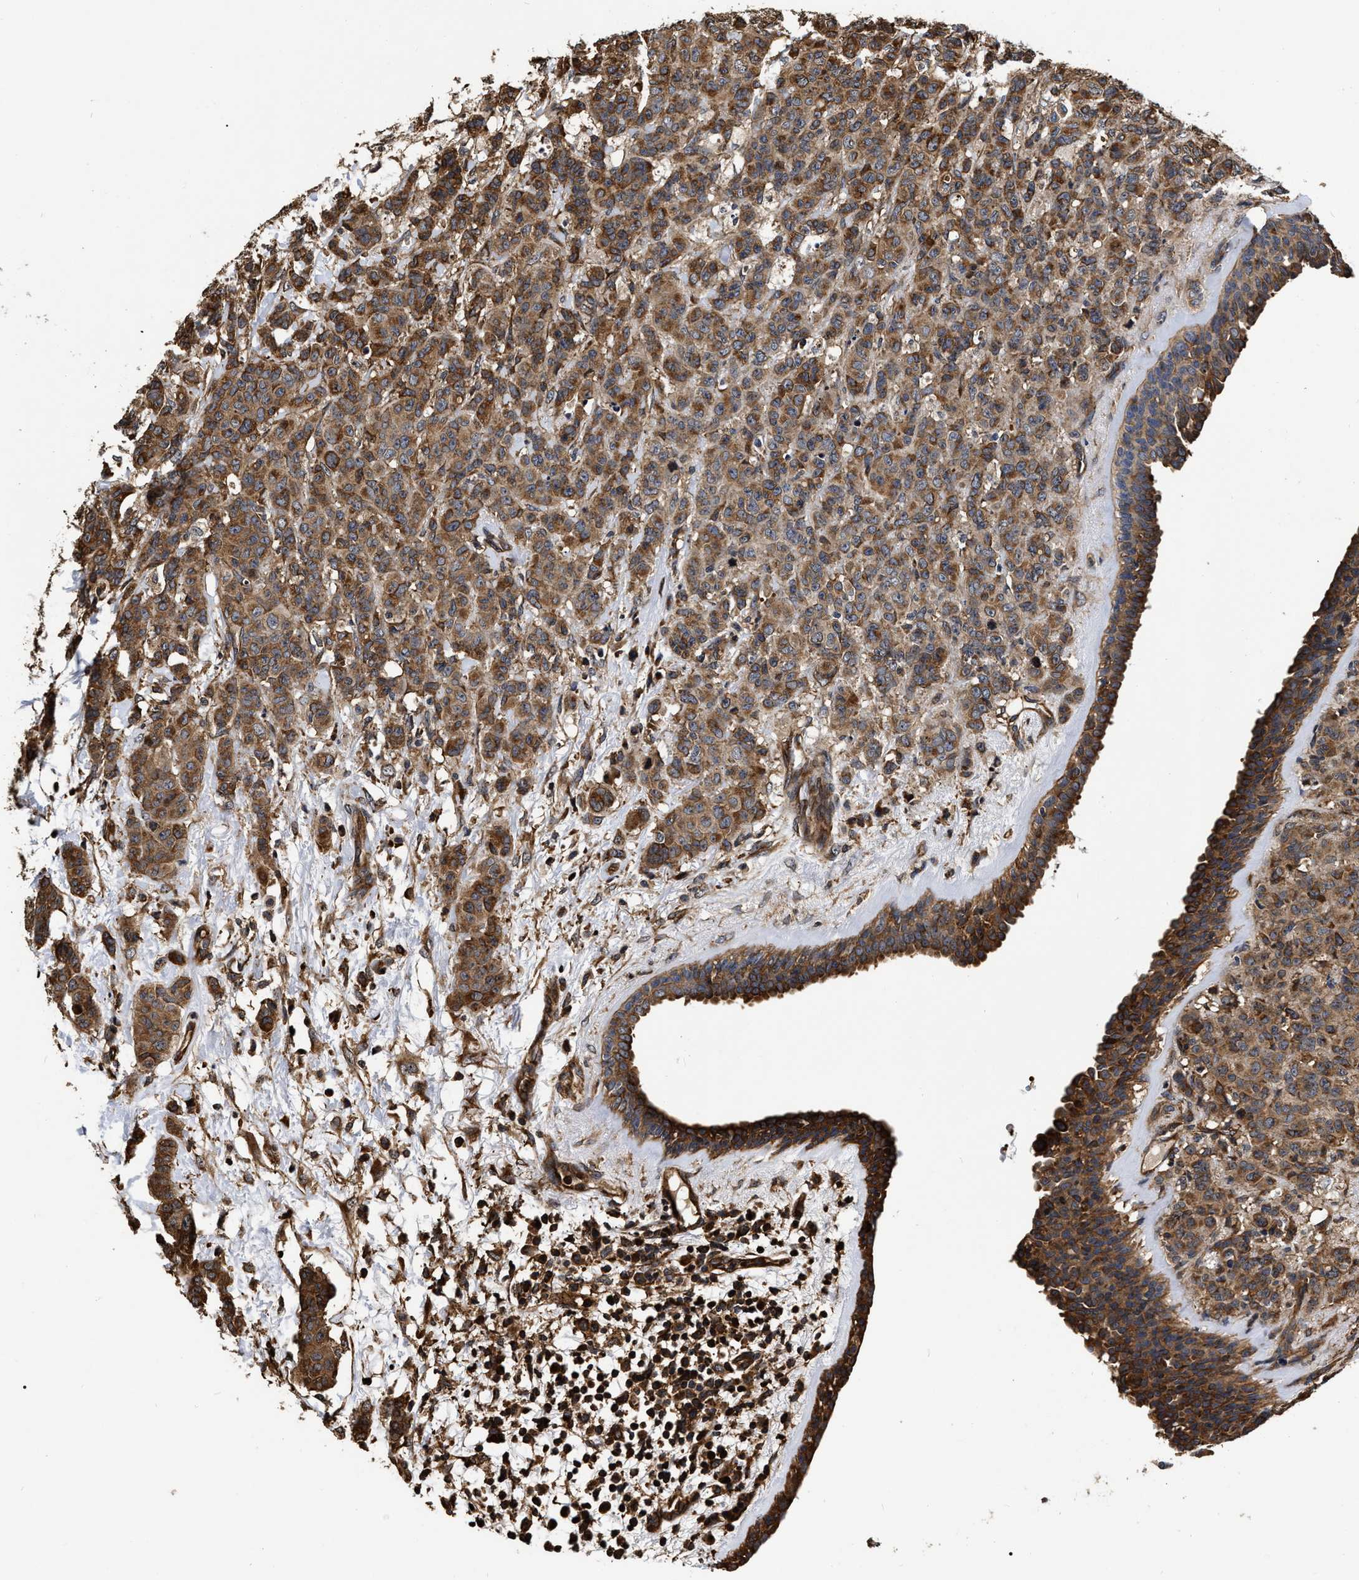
{"staining": {"intensity": "strong", "quantity": ">75%", "location": "cytoplasmic/membranous"}, "tissue": "breast cancer", "cell_type": "Tumor cells", "image_type": "cancer", "snomed": [{"axis": "morphology", "description": "Normal tissue, NOS"}, {"axis": "morphology", "description": "Duct carcinoma"}, {"axis": "topography", "description": "Breast"}], "caption": "Strong cytoplasmic/membranous expression for a protein is identified in approximately >75% of tumor cells of breast cancer using immunohistochemistry (IHC).", "gene": "ABCG8", "patient": {"sex": "female", "age": 40}}